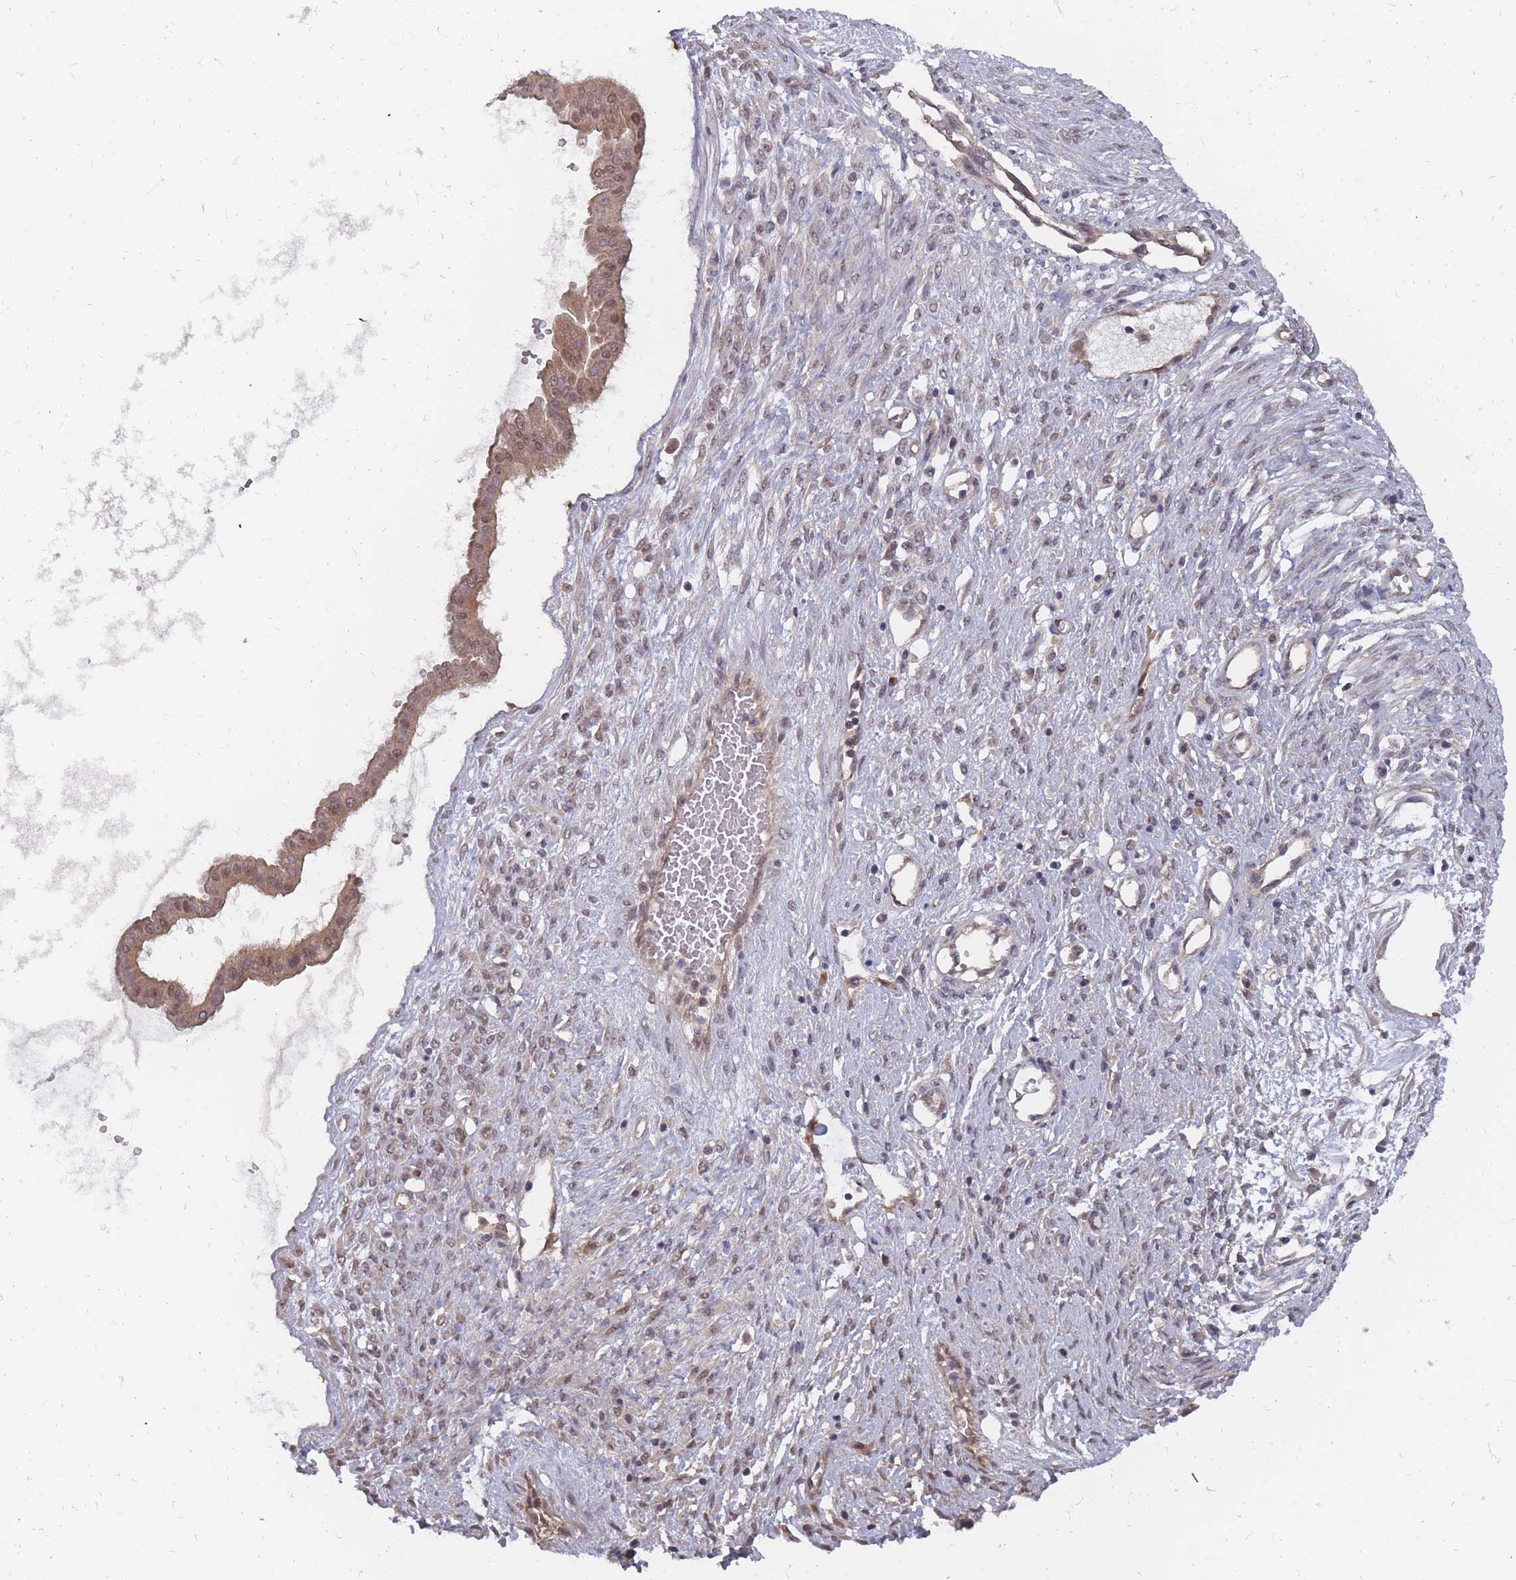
{"staining": {"intensity": "moderate", "quantity": "25%-75%", "location": "cytoplasmic/membranous,nuclear"}, "tissue": "ovarian cancer", "cell_type": "Tumor cells", "image_type": "cancer", "snomed": [{"axis": "morphology", "description": "Cystadenocarcinoma, mucinous, NOS"}, {"axis": "topography", "description": "Ovary"}], "caption": "DAB (3,3'-diaminobenzidine) immunohistochemical staining of ovarian cancer (mucinous cystadenocarcinoma) reveals moderate cytoplasmic/membranous and nuclear protein positivity in approximately 25%-75% of tumor cells. The staining was performed using DAB to visualize the protein expression in brown, while the nuclei were stained in blue with hematoxylin (Magnification: 20x).", "gene": "NKD1", "patient": {"sex": "female", "age": 73}}